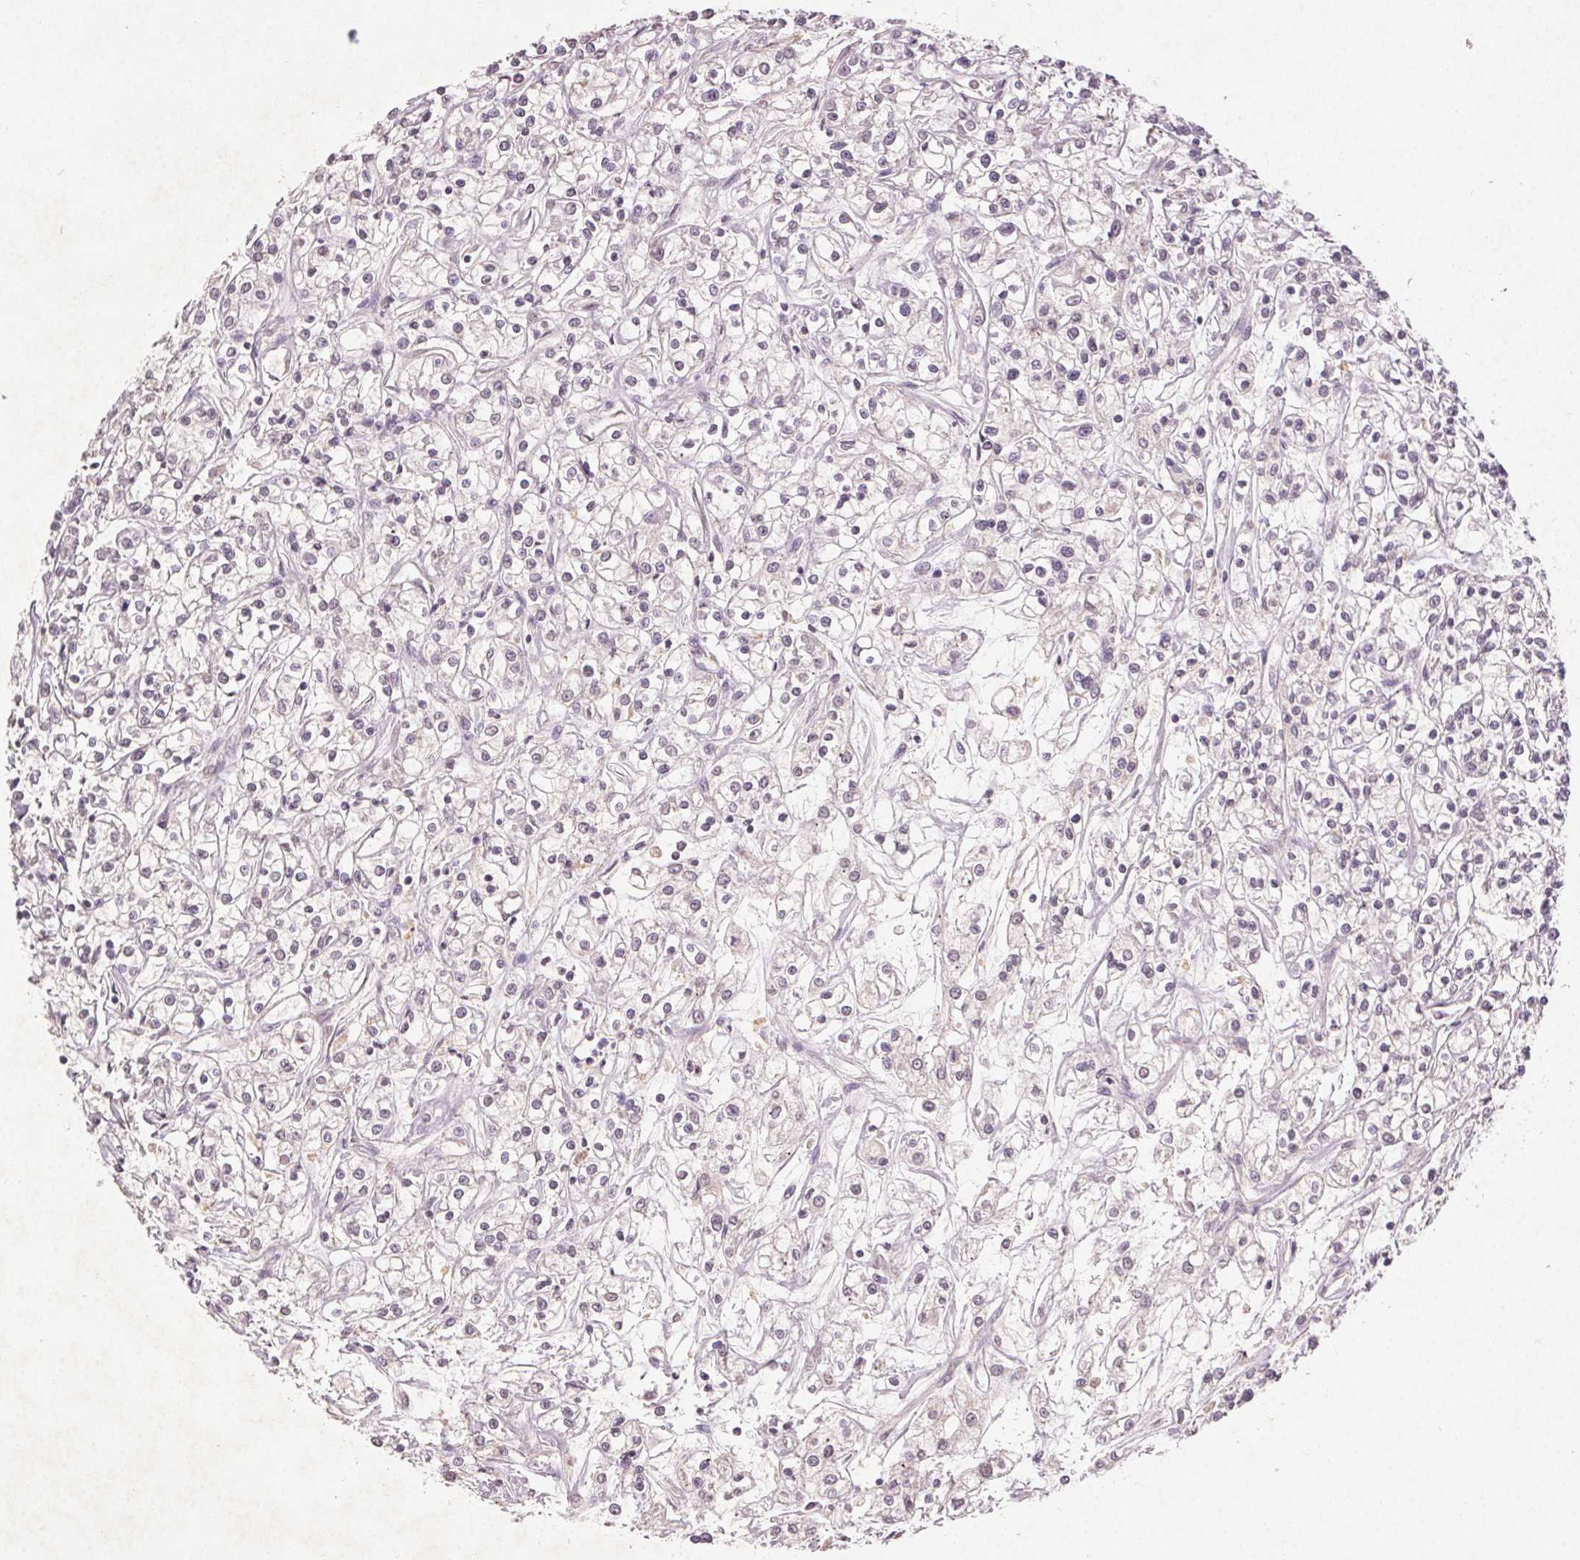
{"staining": {"intensity": "negative", "quantity": "none", "location": "none"}, "tissue": "renal cancer", "cell_type": "Tumor cells", "image_type": "cancer", "snomed": [{"axis": "morphology", "description": "Adenocarcinoma, NOS"}, {"axis": "topography", "description": "Kidney"}], "caption": "A high-resolution micrograph shows immunohistochemistry (IHC) staining of renal cancer (adenocarcinoma), which displays no significant staining in tumor cells.", "gene": "KLRC3", "patient": {"sex": "female", "age": 59}}